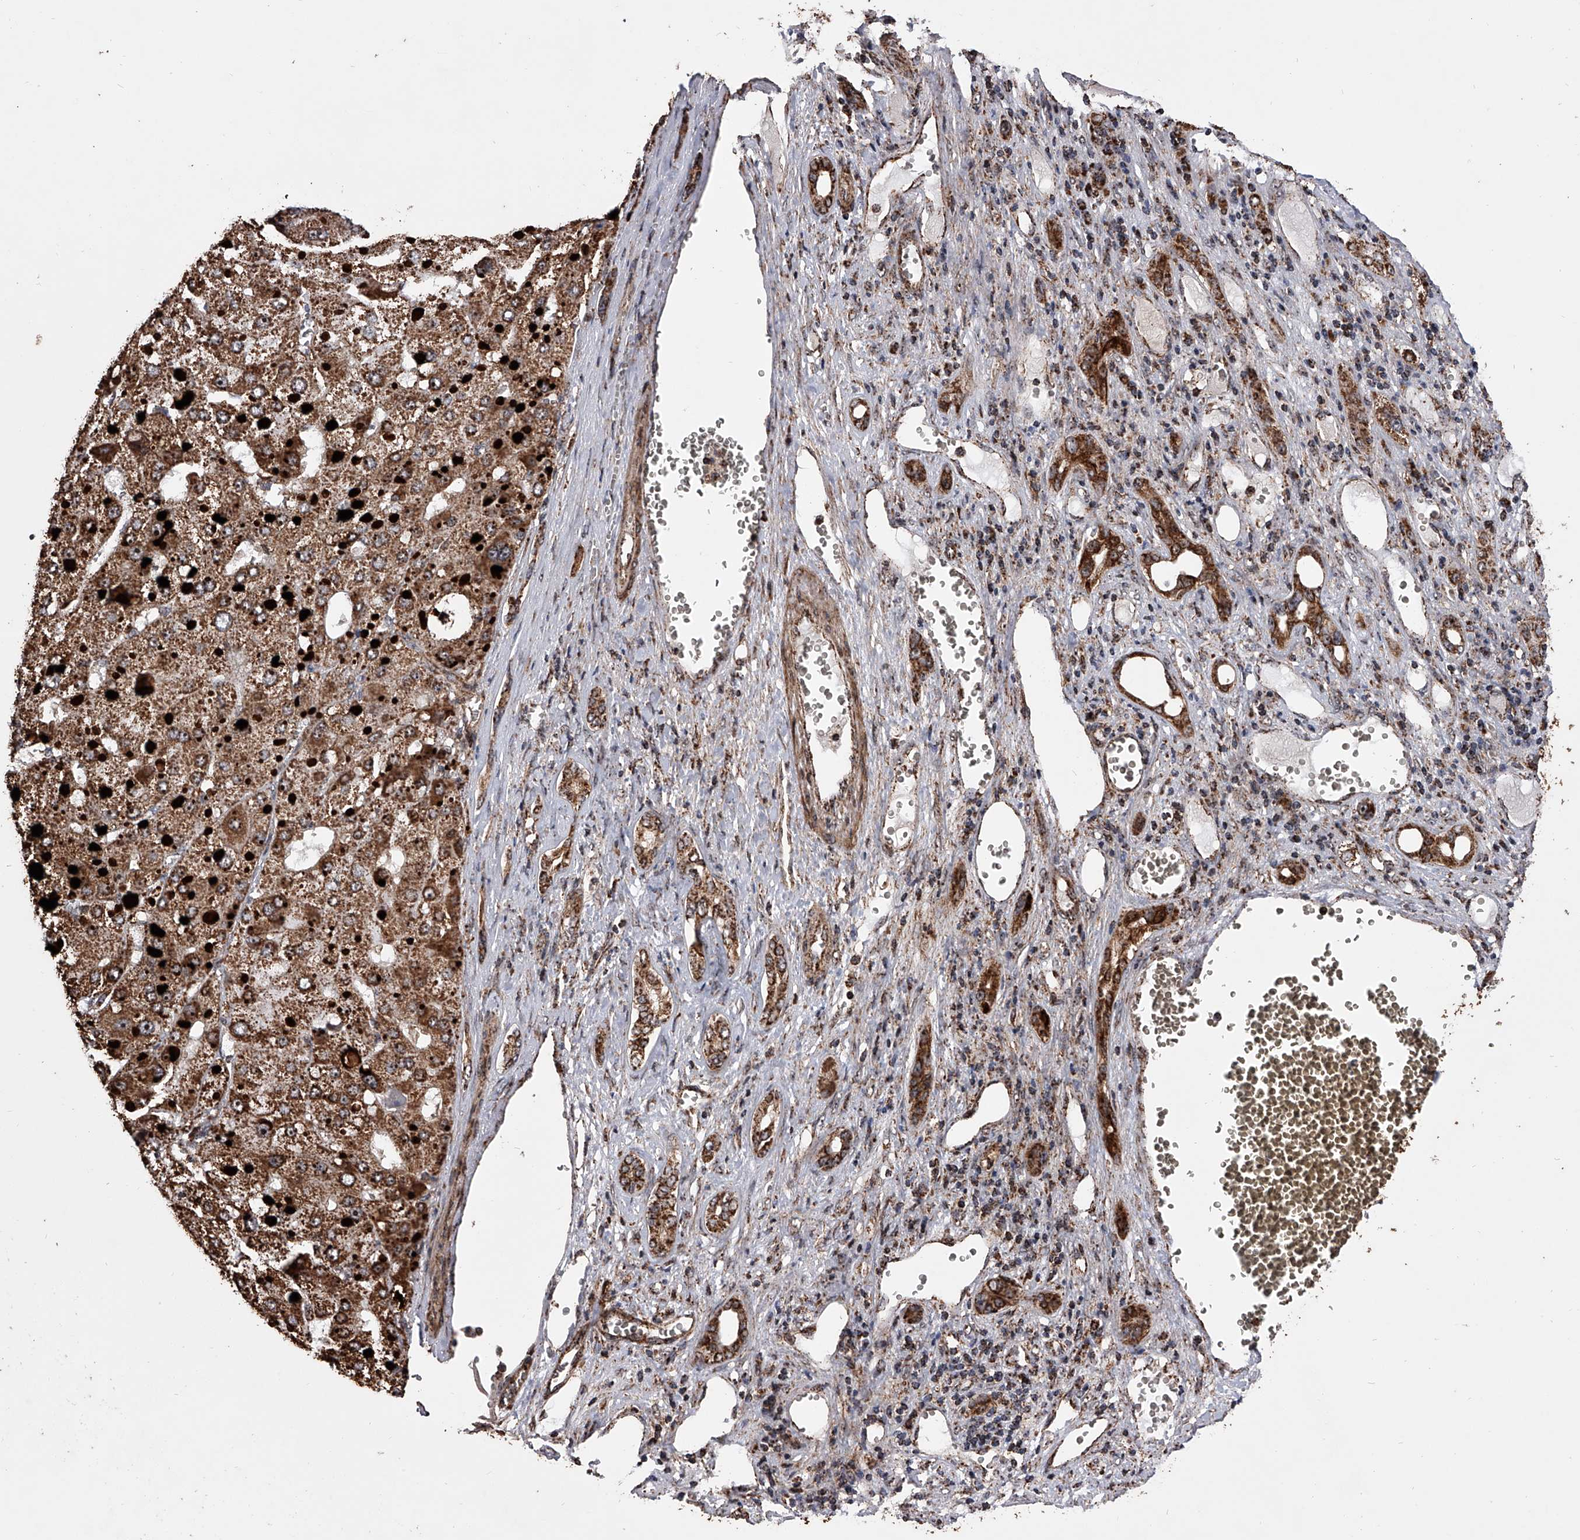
{"staining": {"intensity": "strong", "quantity": ">75%", "location": "cytoplasmic/membranous,nuclear"}, "tissue": "liver cancer", "cell_type": "Tumor cells", "image_type": "cancer", "snomed": [{"axis": "morphology", "description": "Carcinoma, Hepatocellular, NOS"}, {"axis": "topography", "description": "Liver"}], "caption": "Liver cancer (hepatocellular carcinoma) stained with DAB immunohistochemistry (IHC) shows high levels of strong cytoplasmic/membranous and nuclear positivity in about >75% of tumor cells. (DAB (3,3'-diaminobenzidine) IHC with brightfield microscopy, high magnification).", "gene": "SMPDL3A", "patient": {"sex": "female", "age": 73}}